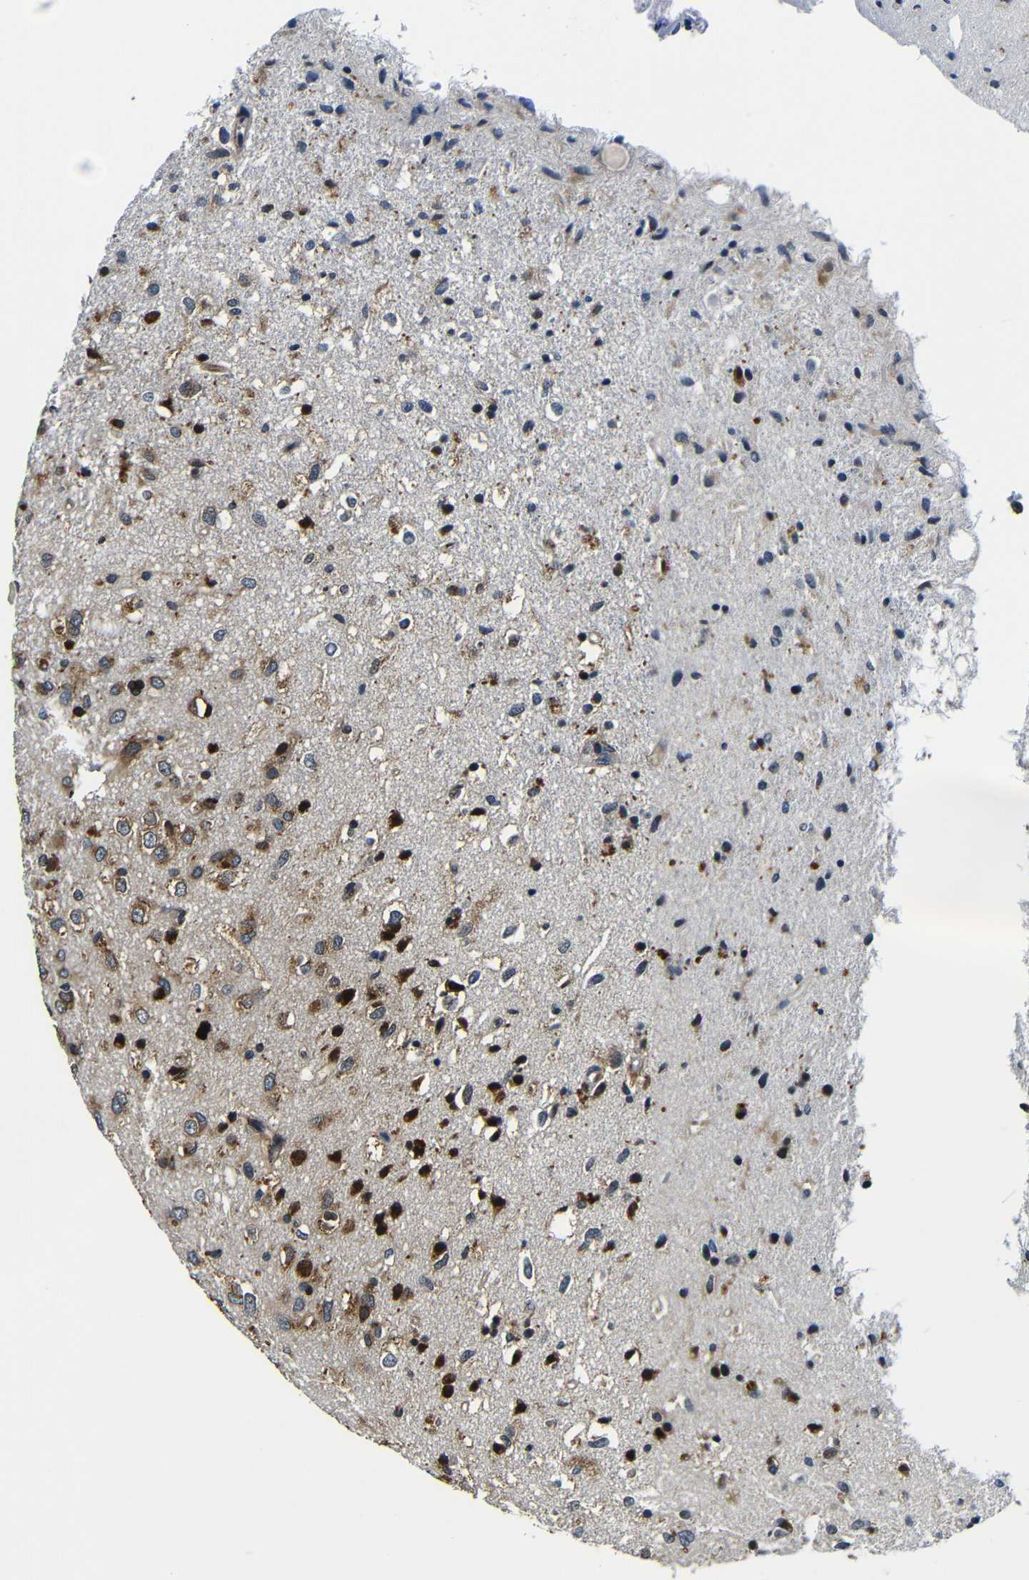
{"staining": {"intensity": "strong", "quantity": ">75%", "location": "cytoplasmic/membranous,nuclear"}, "tissue": "glioma", "cell_type": "Tumor cells", "image_type": "cancer", "snomed": [{"axis": "morphology", "description": "Glioma, malignant, Low grade"}, {"axis": "topography", "description": "Brain"}], "caption": "Immunohistochemistry (IHC) histopathology image of neoplastic tissue: human malignant low-grade glioma stained using immunohistochemistry demonstrates high levels of strong protein expression localized specifically in the cytoplasmic/membranous and nuclear of tumor cells, appearing as a cytoplasmic/membranous and nuclear brown color.", "gene": "ABCE1", "patient": {"sex": "male", "age": 77}}